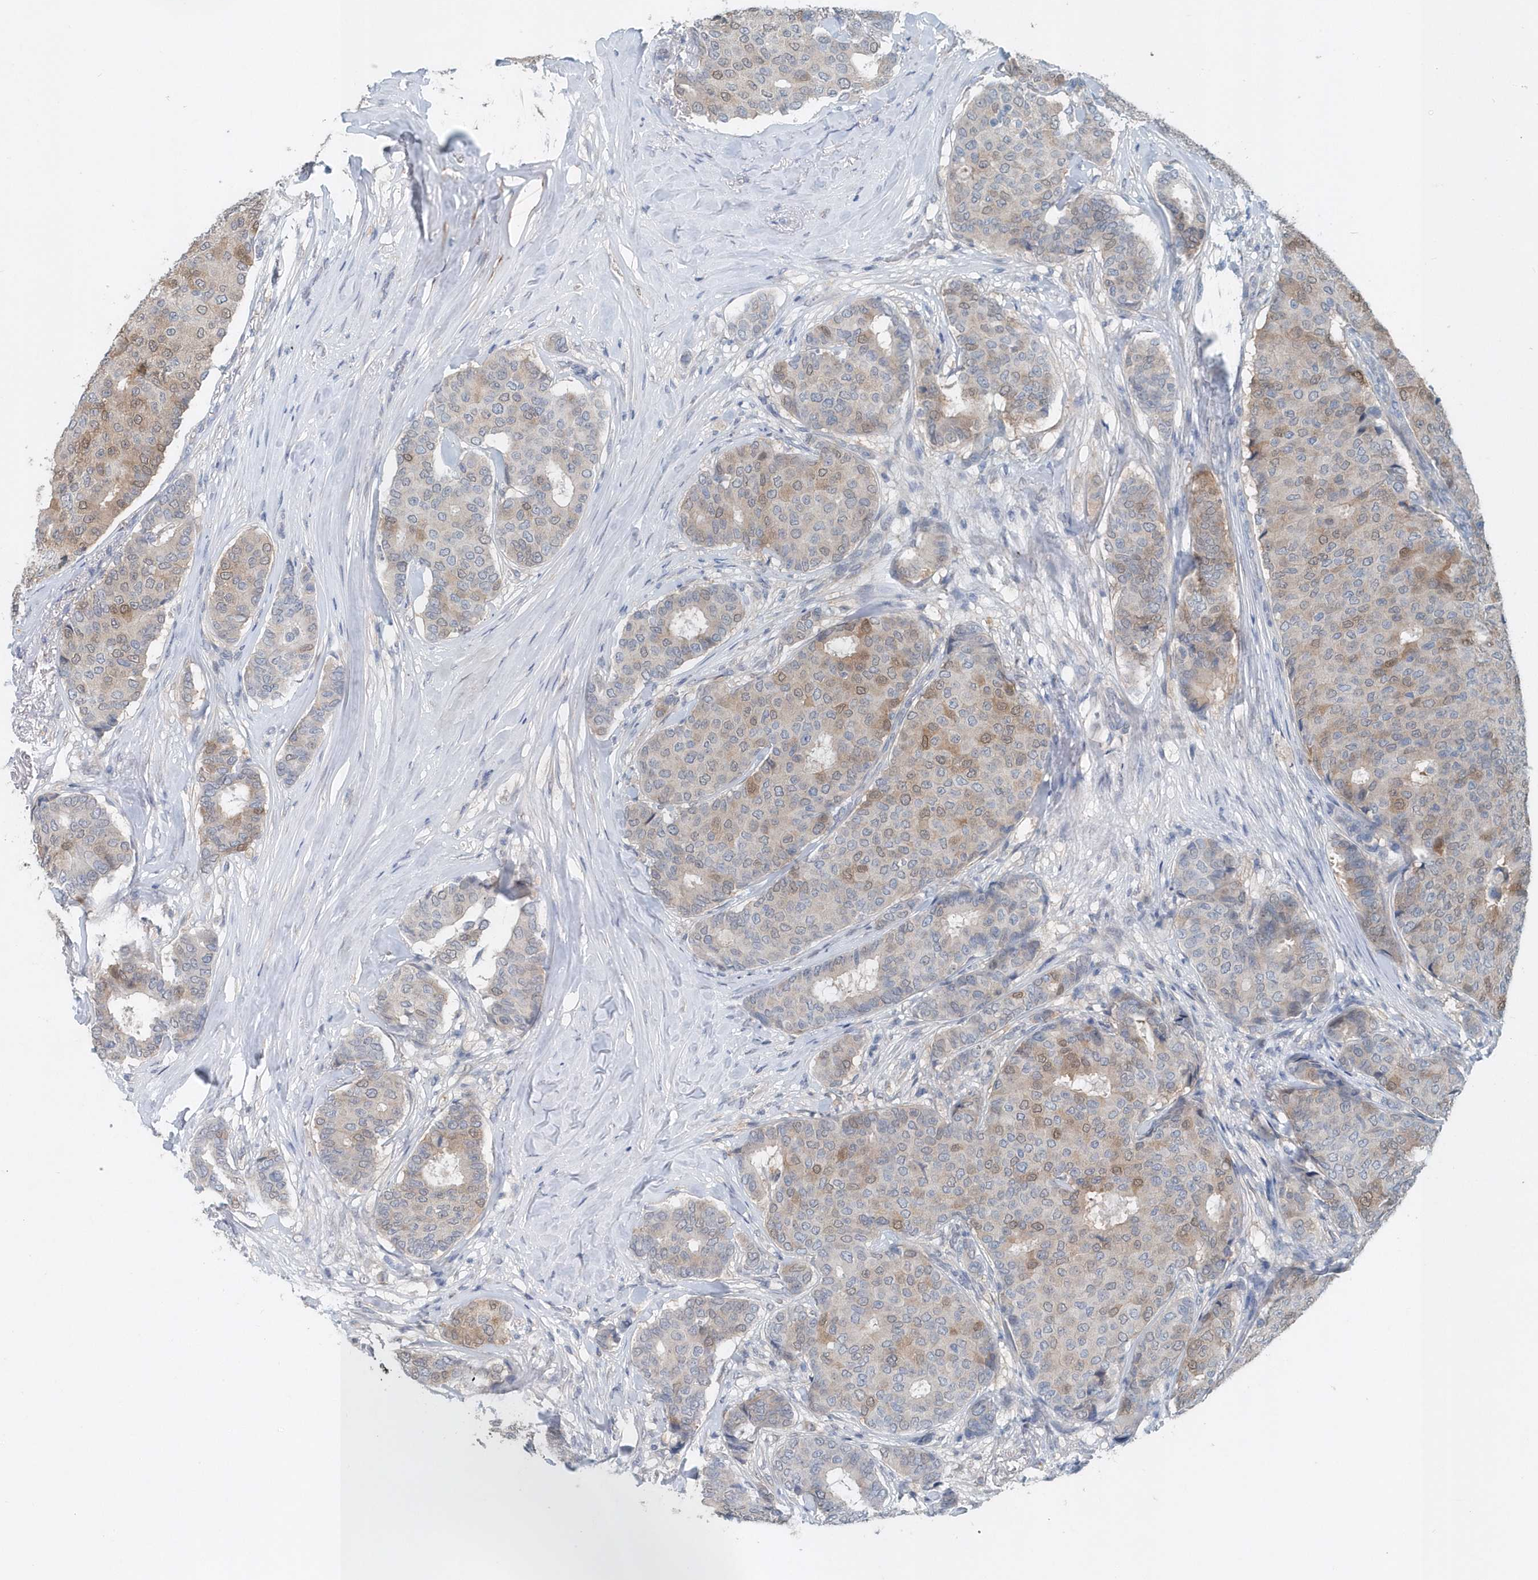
{"staining": {"intensity": "moderate", "quantity": "<25%", "location": "cytoplasmic/membranous"}, "tissue": "breast cancer", "cell_type": "Tumor cells", "image_type": "cancer", "snomed": [{"axis": "morphology", "description": "Duct carcinoma"}, {"axis": "topography", "description": "Breast"}], "caption": "About <25% of tumor cells in infiltrating ductal carcinoma (breast) show moderate cytoplasmic/membranous protein staining as visualized by brown immunohistochemical staining.", "gene": "PFN2", "patient": {"sex": "female", "age": 75}}